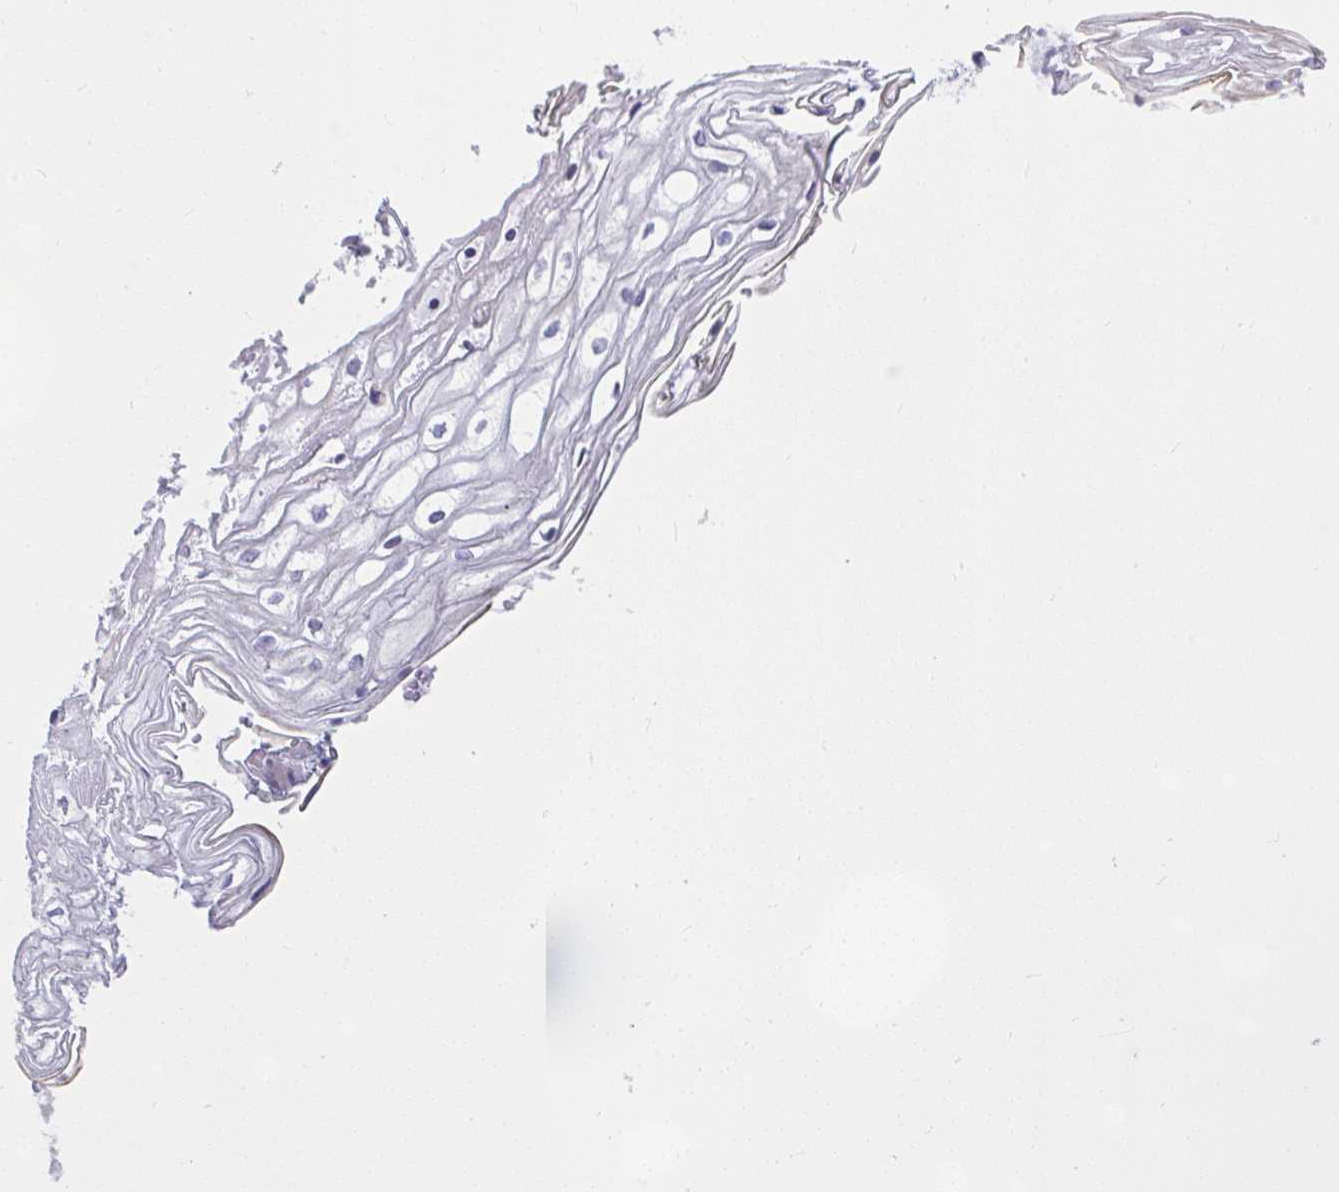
{"staining": {"intensity": "negative", "quantity": "none", "location": "none"}, "tissue": "cervix", "cell_type": "Glandular cells", "image_type": "normal", "snomed": [{"axis": "morphology", "description": "Normal tissue, NOS"}, {"axis": "topography", "description": "Cervix"}], "caption": "Immunohistochemical staining of benign human cervix demonstrates no significant staining in glandular cells. Brightfield microscopy of IHC stained with DAB (3,3'-diaminobenzidine) (brown) and hematoxylin (blue), captured at high magnification.", "gene": "CEP63", "patient": {"sex": "female", "age": 36}}